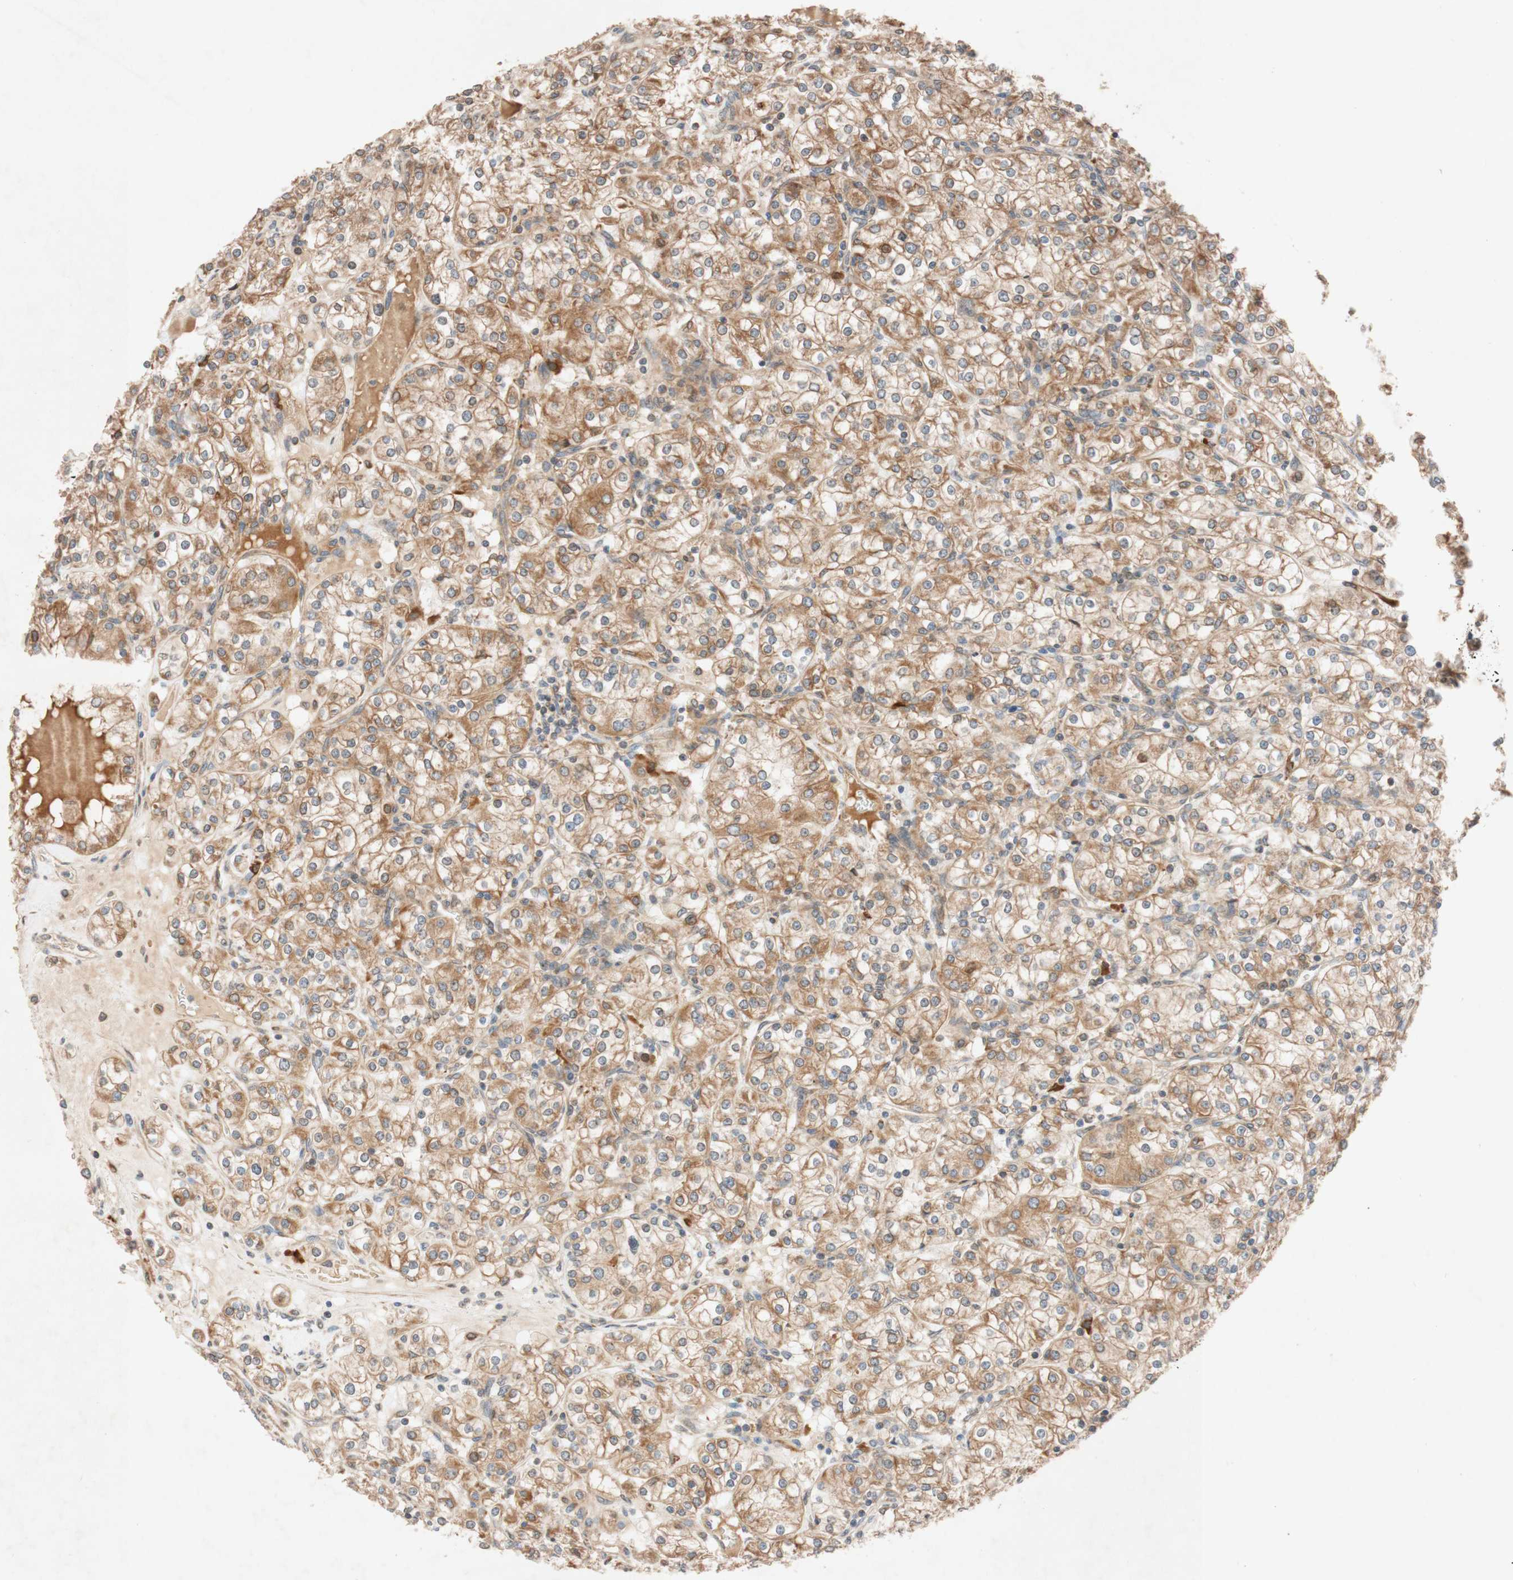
{"staining": {"intensity": "moderate", "quantity": ">75%", "location": "cytoplasmic/membranous,nuclear"}, "tissue": "renal cancer", "cell_type": "Tumor cells", "image_type": "cancer", "snomed": [{"axis": "morphology", "description": "Adenocarcinoma, NOS"}, {"axis": "topography", "description": "Kidney"}], "caption": "DAB immunohistochemical staining of human renal cancer (adenocarcinoma) reveals moderate cytoplasmic/membranous and nuclear protein staining in about >75% of tumor cells.", "gene": "PTPRU", "patient": {"sex": "male", "age": 77}}